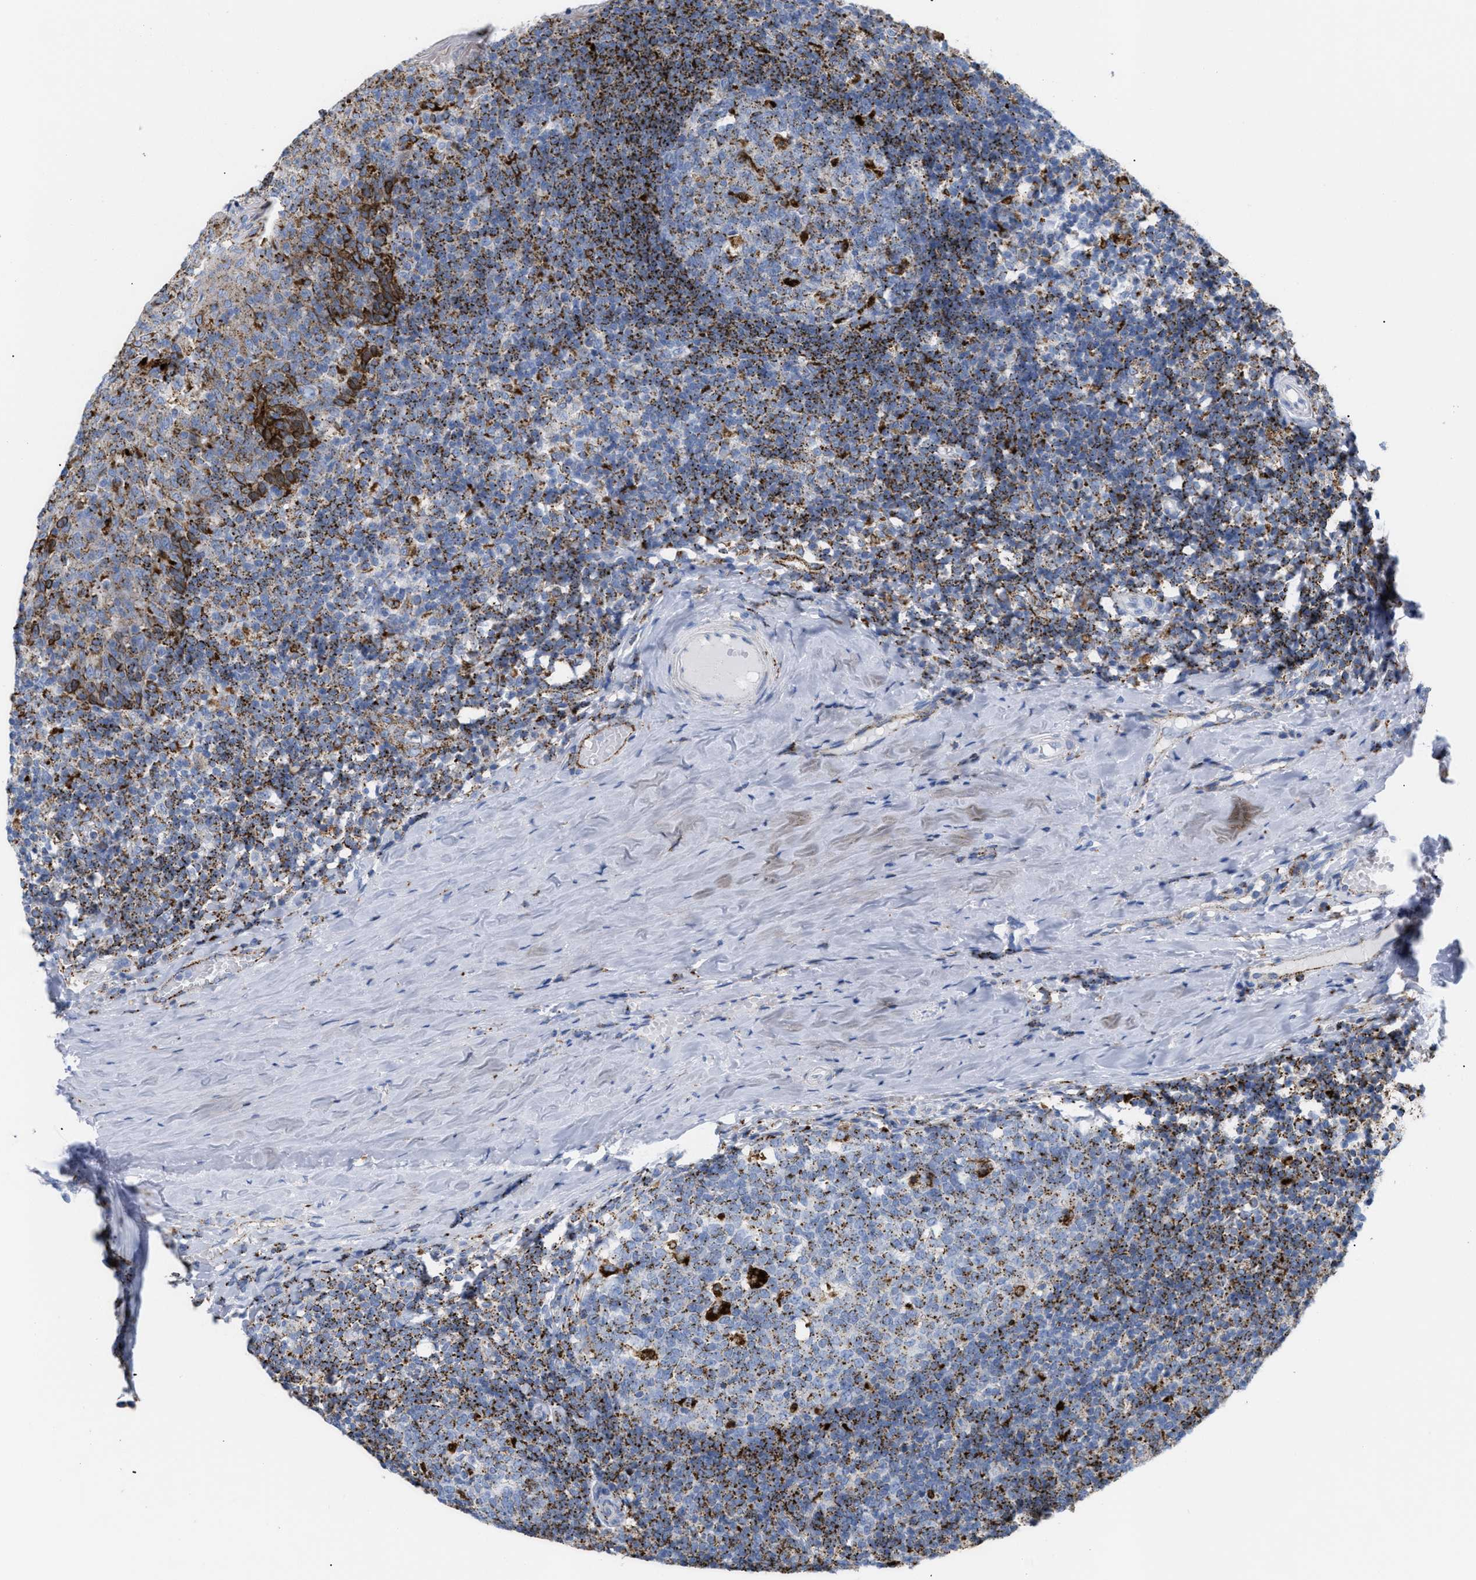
{"staining": {"intensity": "strong", "quantity": "<25%", "location": "cytoplasmic/membranous"}, "tissue": "tonsil", "cell_type": "Germinal center cells", "image_type": "normal", "snomed": [{"axis": "morphology", "description": "Normal tissue, NOS"}, {"axis": "topography", "description": "Tonsil"}], "caption": "A high-resolution photomicrograph shows immunohistochemistry staining of unremarkable tonsil, which shows strong cytoplasmic/membranous positivity in about <25% of germinal center cells.", "gene": "DRAM2", "patient": {"sex": "female", "age": 19}}